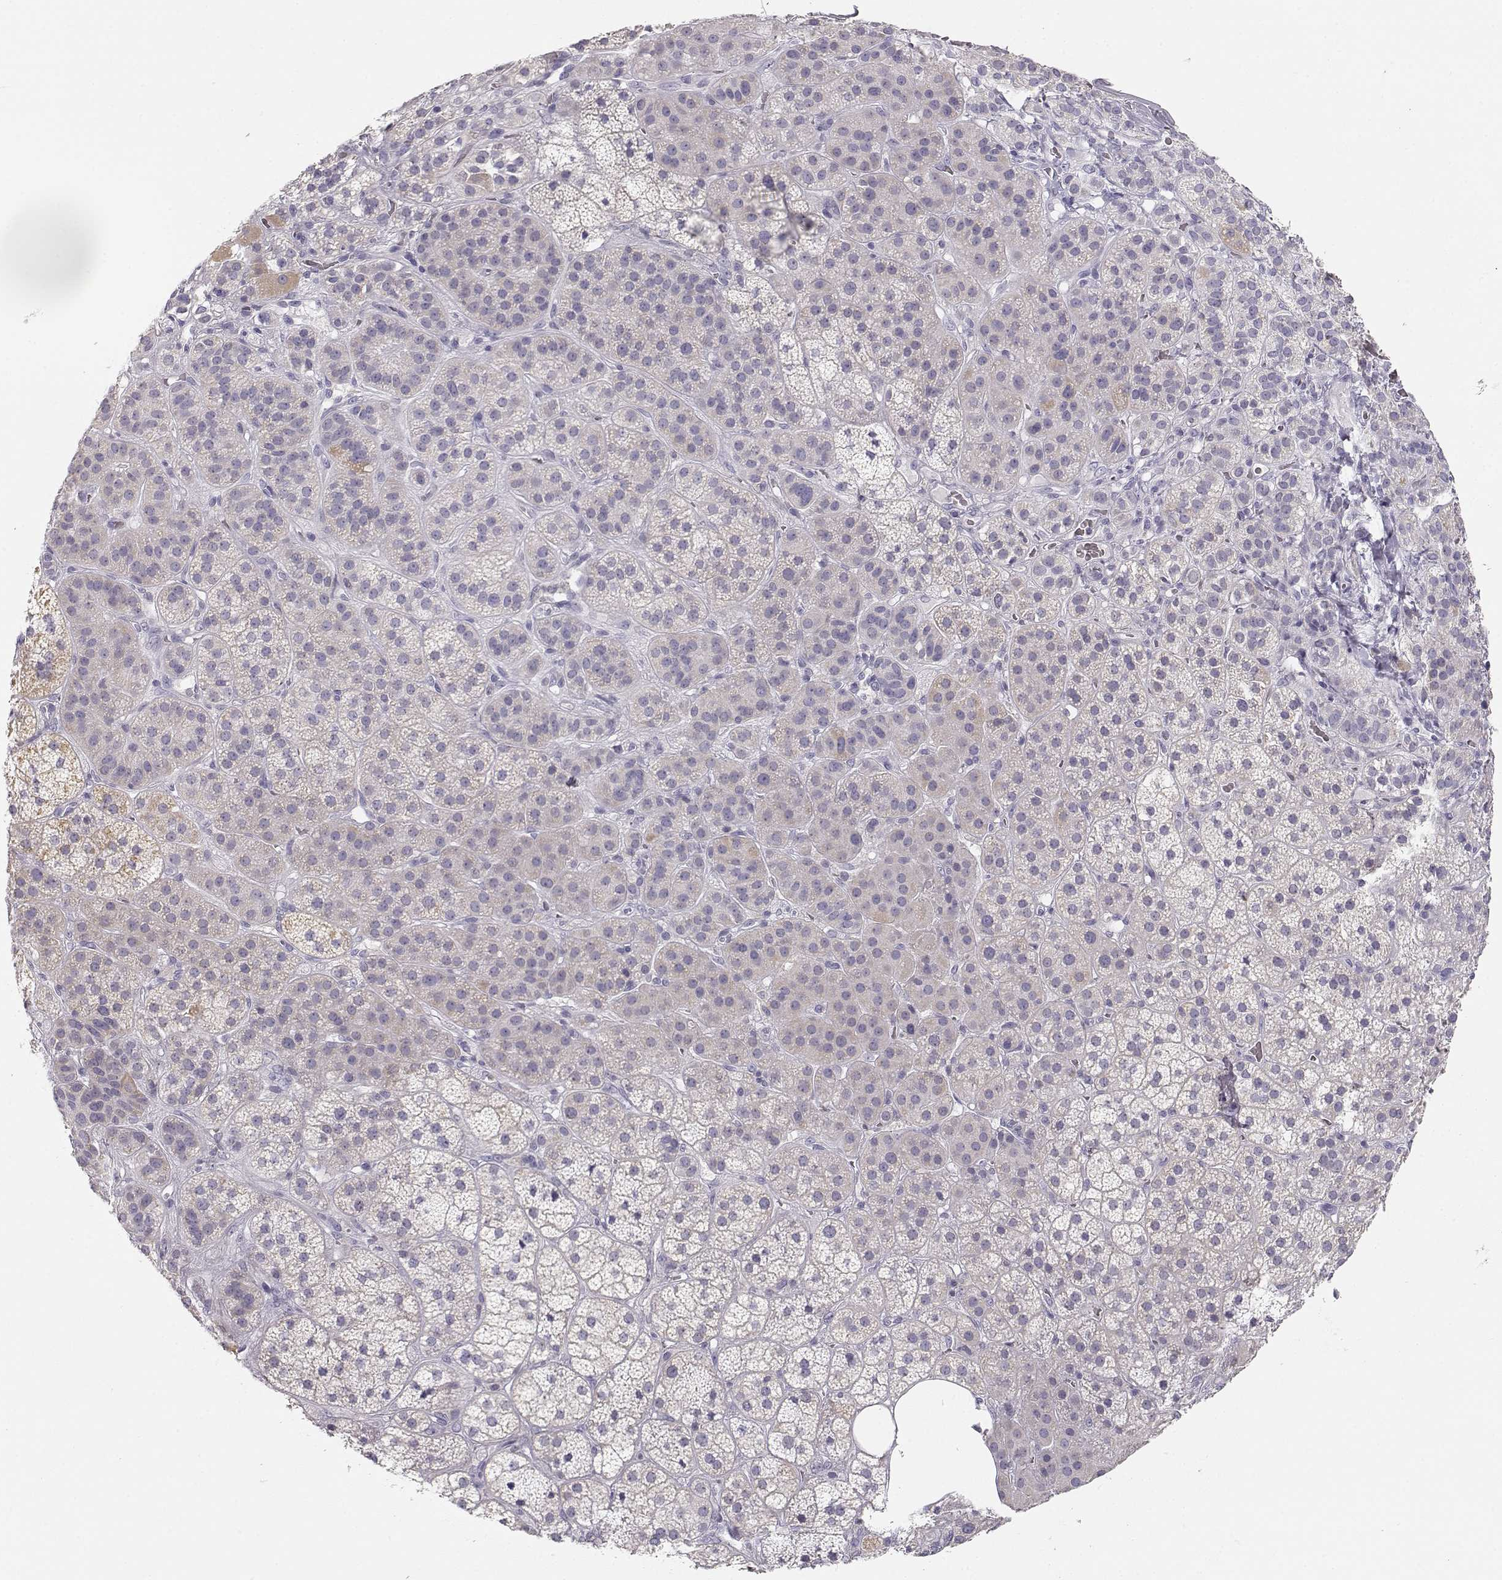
{"staining": {"intensity": "weak", "quantity": "<25%", "location": "cytoplasmic/membranous"}, "tissue": "adrenal gland", "cell_type": "Glandular cells", "image_type": "normal", "snomed": [{"axis": "morphology", "description": "Normal tissue, NOS"}, {"axis": "topography", "description": "Adrenal gland"}], "caption": "IHC of benign adrenal gland displays no expression in glandular cells.", "gene": "FAM166A", "patient": {"sex": "male", "age": 57}}